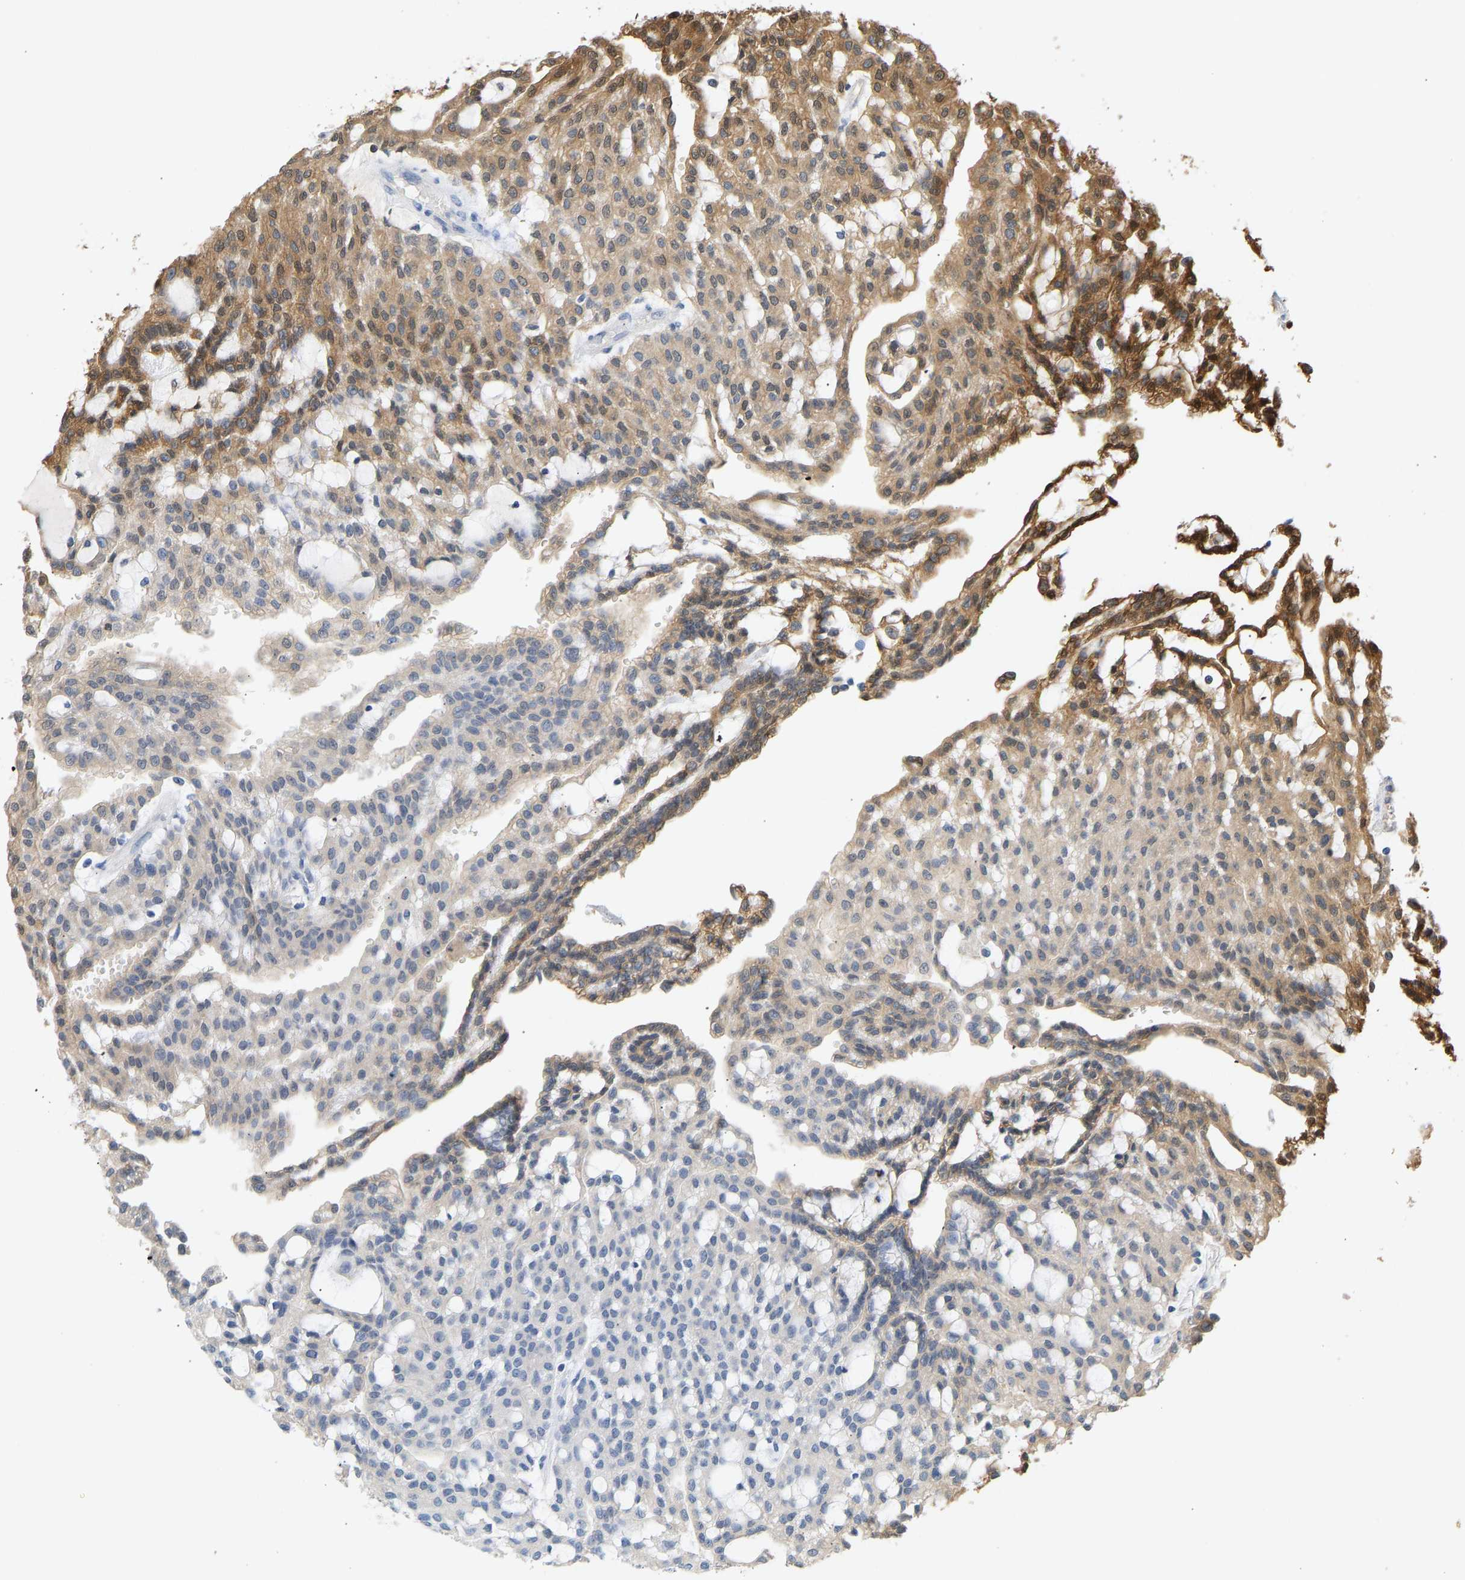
{"staining": {"intensity": "moderate", "quantity": "25%-75%", "location": "cytoplasmic/membranous"}, "tissue": "renal cancer", "cell_type": "Tumor cells", "image_type": "cancer", "snomed": [{"axis": "morphology", "description": "Adenocarcinoma, NOS"}, {"axis": "topography", "description": "Kidney"}], "caption": "Immunohistochemical staining of renal cancer exhibits moderate cytoplasmic/membranous protein staining in approximately 25%-75% of tumor cells.", "gene": "ENO1", "patient": {"sex": "male", "age": 63}}